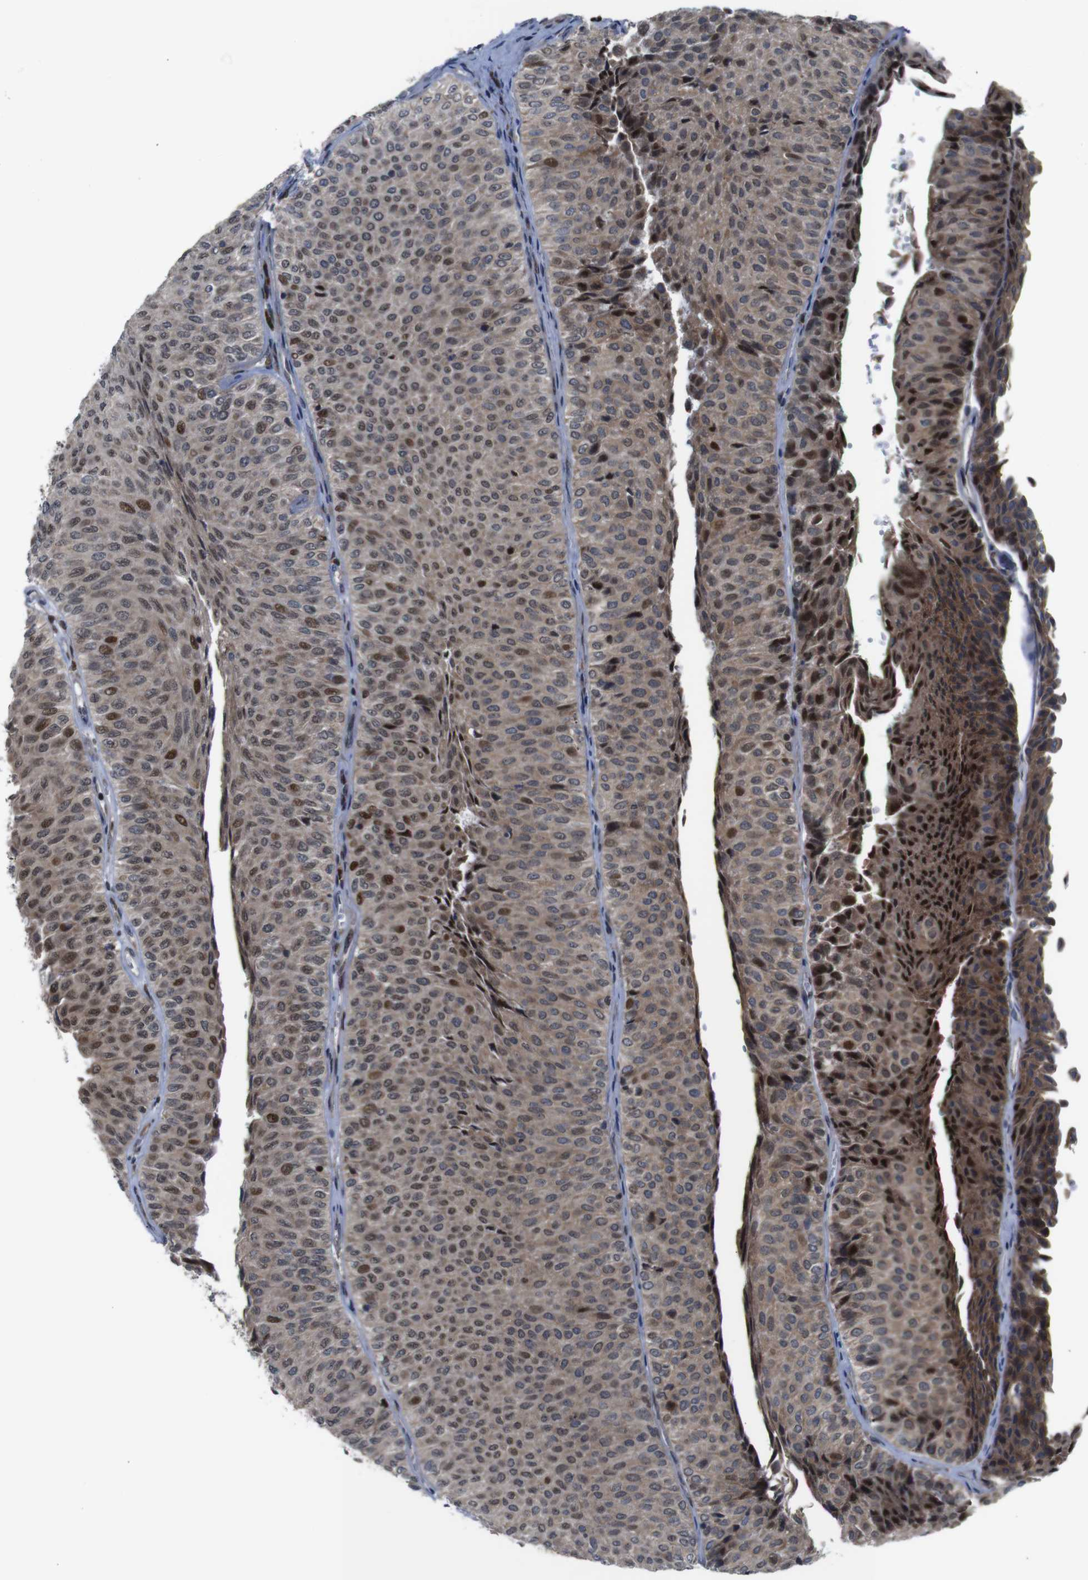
{"staining": {"intensity": "moderate", "quantity": ">75%", "location": "cytoplasmic/membranous,nuclear"}, "tissue": "urothelial cancer", "cell_type": "Tumor cells", "image_type": "cancer", "snomed": [{"axis": "morphology", "description": "Urothelial carcinoma, Low grade"}, {"axis": "topography", "description": "Urinary bladder"}], "caption": "Immunohistochemistry (DAB (3,3'-diaminobenzidine)) staining of urothelial cancer exhibits moderate cytoplasmic/membranous and nuclear protein expression in approximately >75% of tumor cells.", "gene": "PTPN1", "patient": {"sex": "male", "age": 78}}